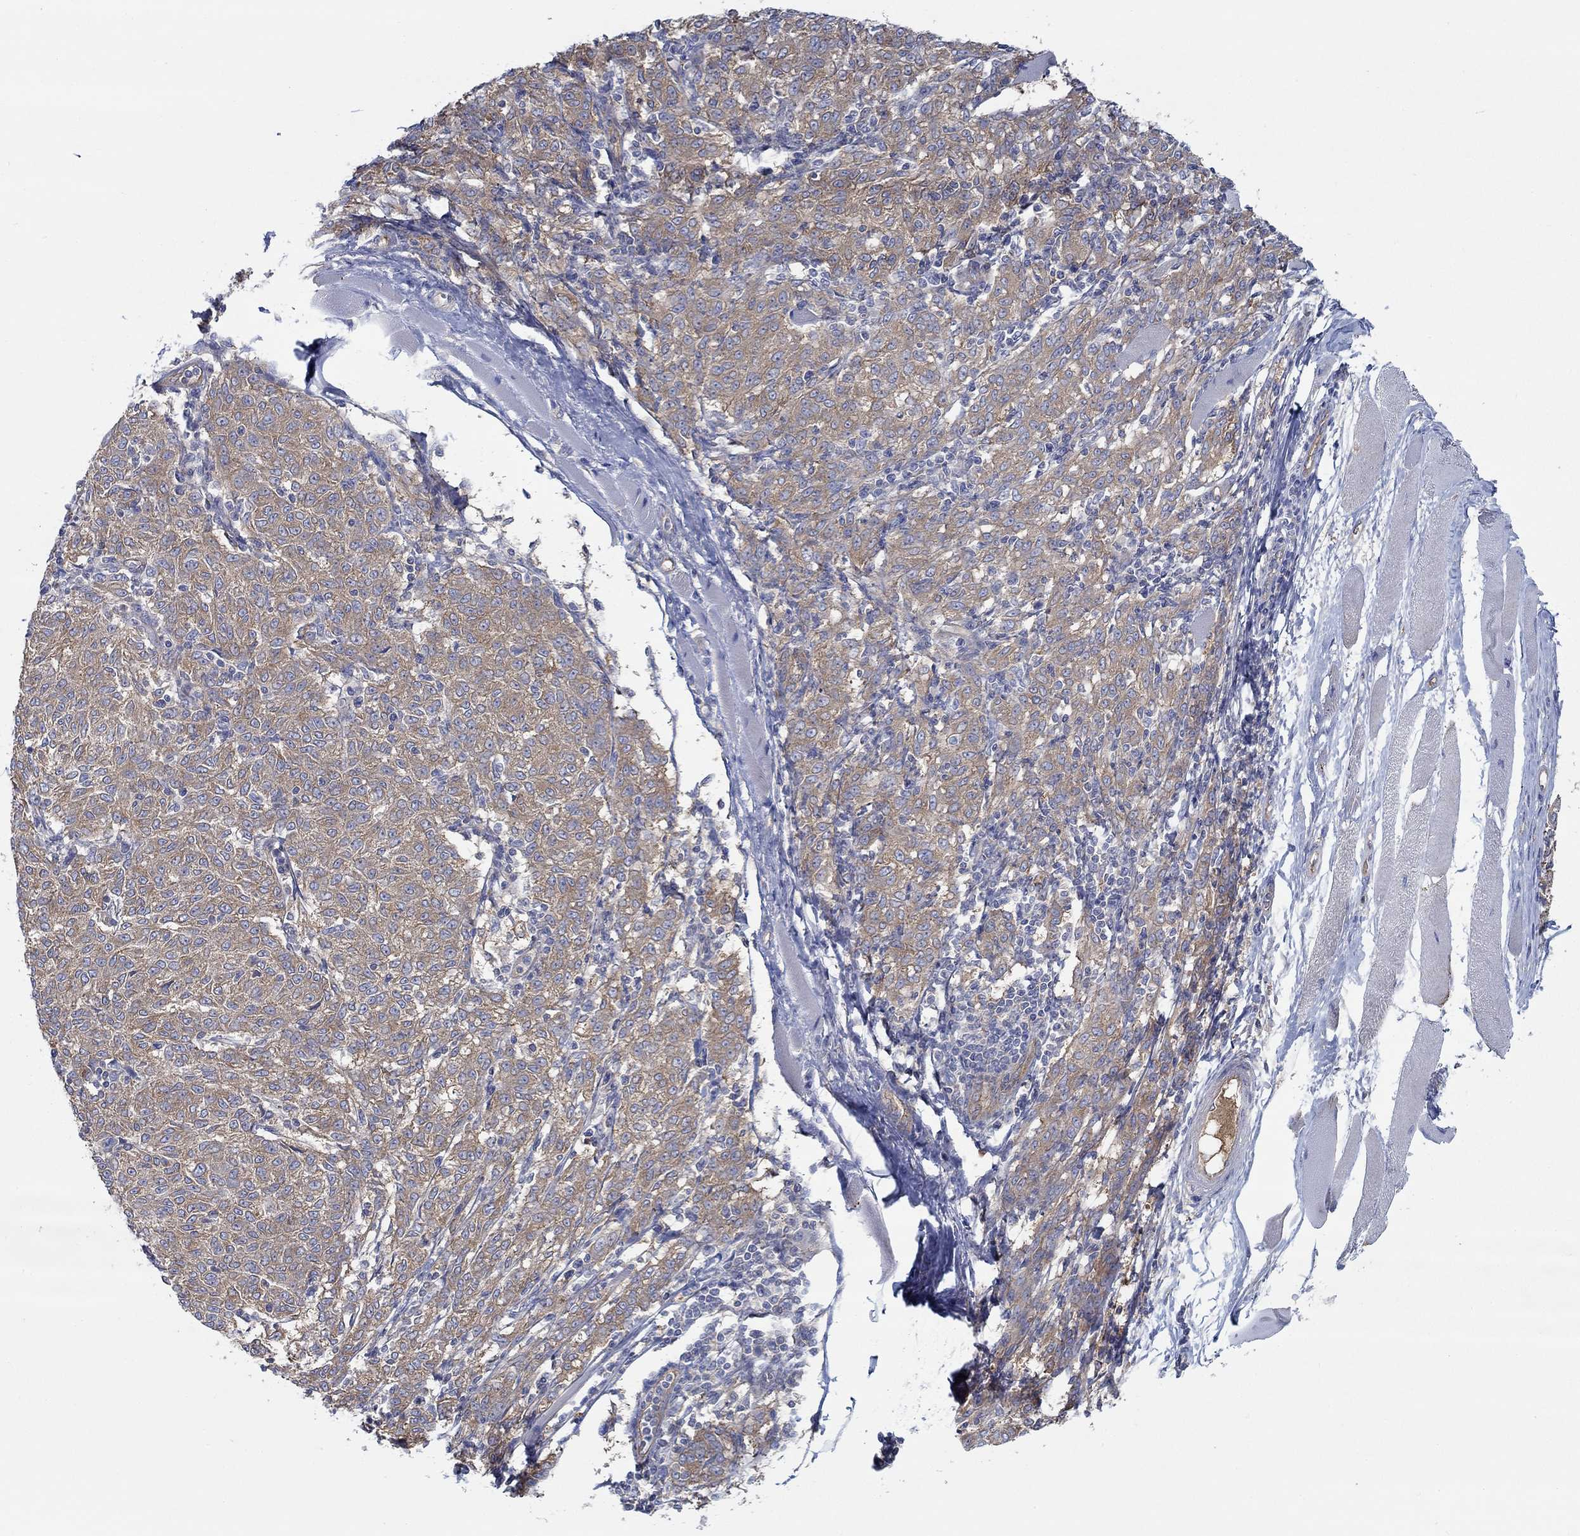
{"staining": {"intensity": "moderate", "quantity": ">75%", "location": "cytoplasmic/membranous"}, "tissue": "melanoma", "cell_type": "Tumor cells", "image_type": "cancer", "snomed": [{"axis": "morphology", "description": "Malignant melanoma, NOS"}, {"axis": "topography", "description": "Skin"}], "caption": "Protein staining of malignant melanoma tissue shows moderate cytoplasmic/membranous staining in about >75% of tumor cells.", "gene": "SPAG9", "patient": {"sex": "female", "age": 72}}